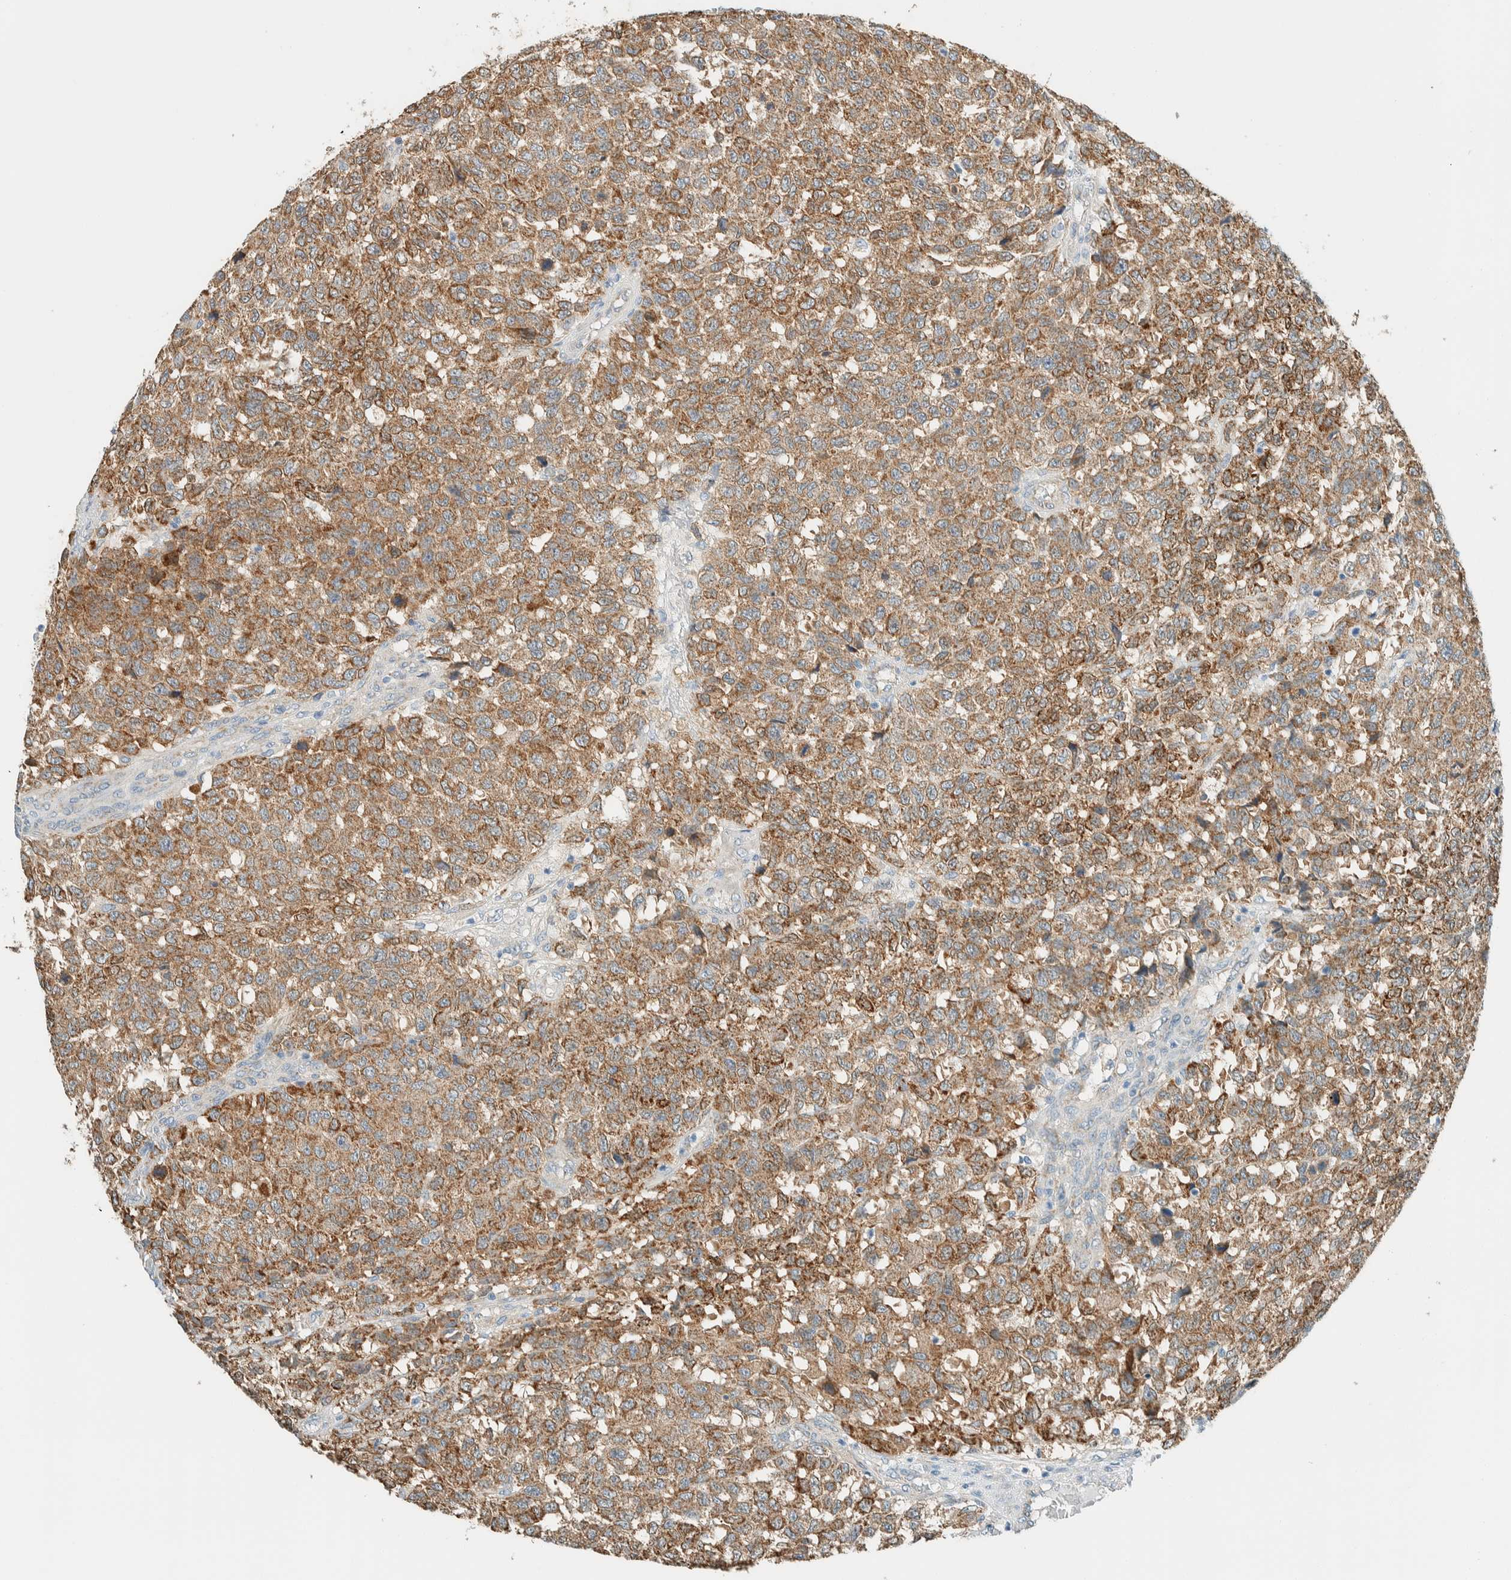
{"staining": {"intensity": "moderate", "quantity": ">75%", "location": "cytoplasmic/membranous"}, "tissue": "testis cancer", "cell_type": "Tumor cells", "image_type": "cancer", "snomed": [{"axis": "morphology", "description": "Seminoma, NOS"}, {"axis": "topography", "description": "Testis"}], "caption": "High-magnification brightfield microscopy of seminoma (testis) stained with DAB (3,3'-diaminobenzidine) (brown) and counterstained with hematoxylin (blue). tumor cells exhibit moderate cytoplasmic/membranous staining is present in about>75% of cells.", "gene": "ALDH7A1", "patient": {"sex": "male", "age": 59}}